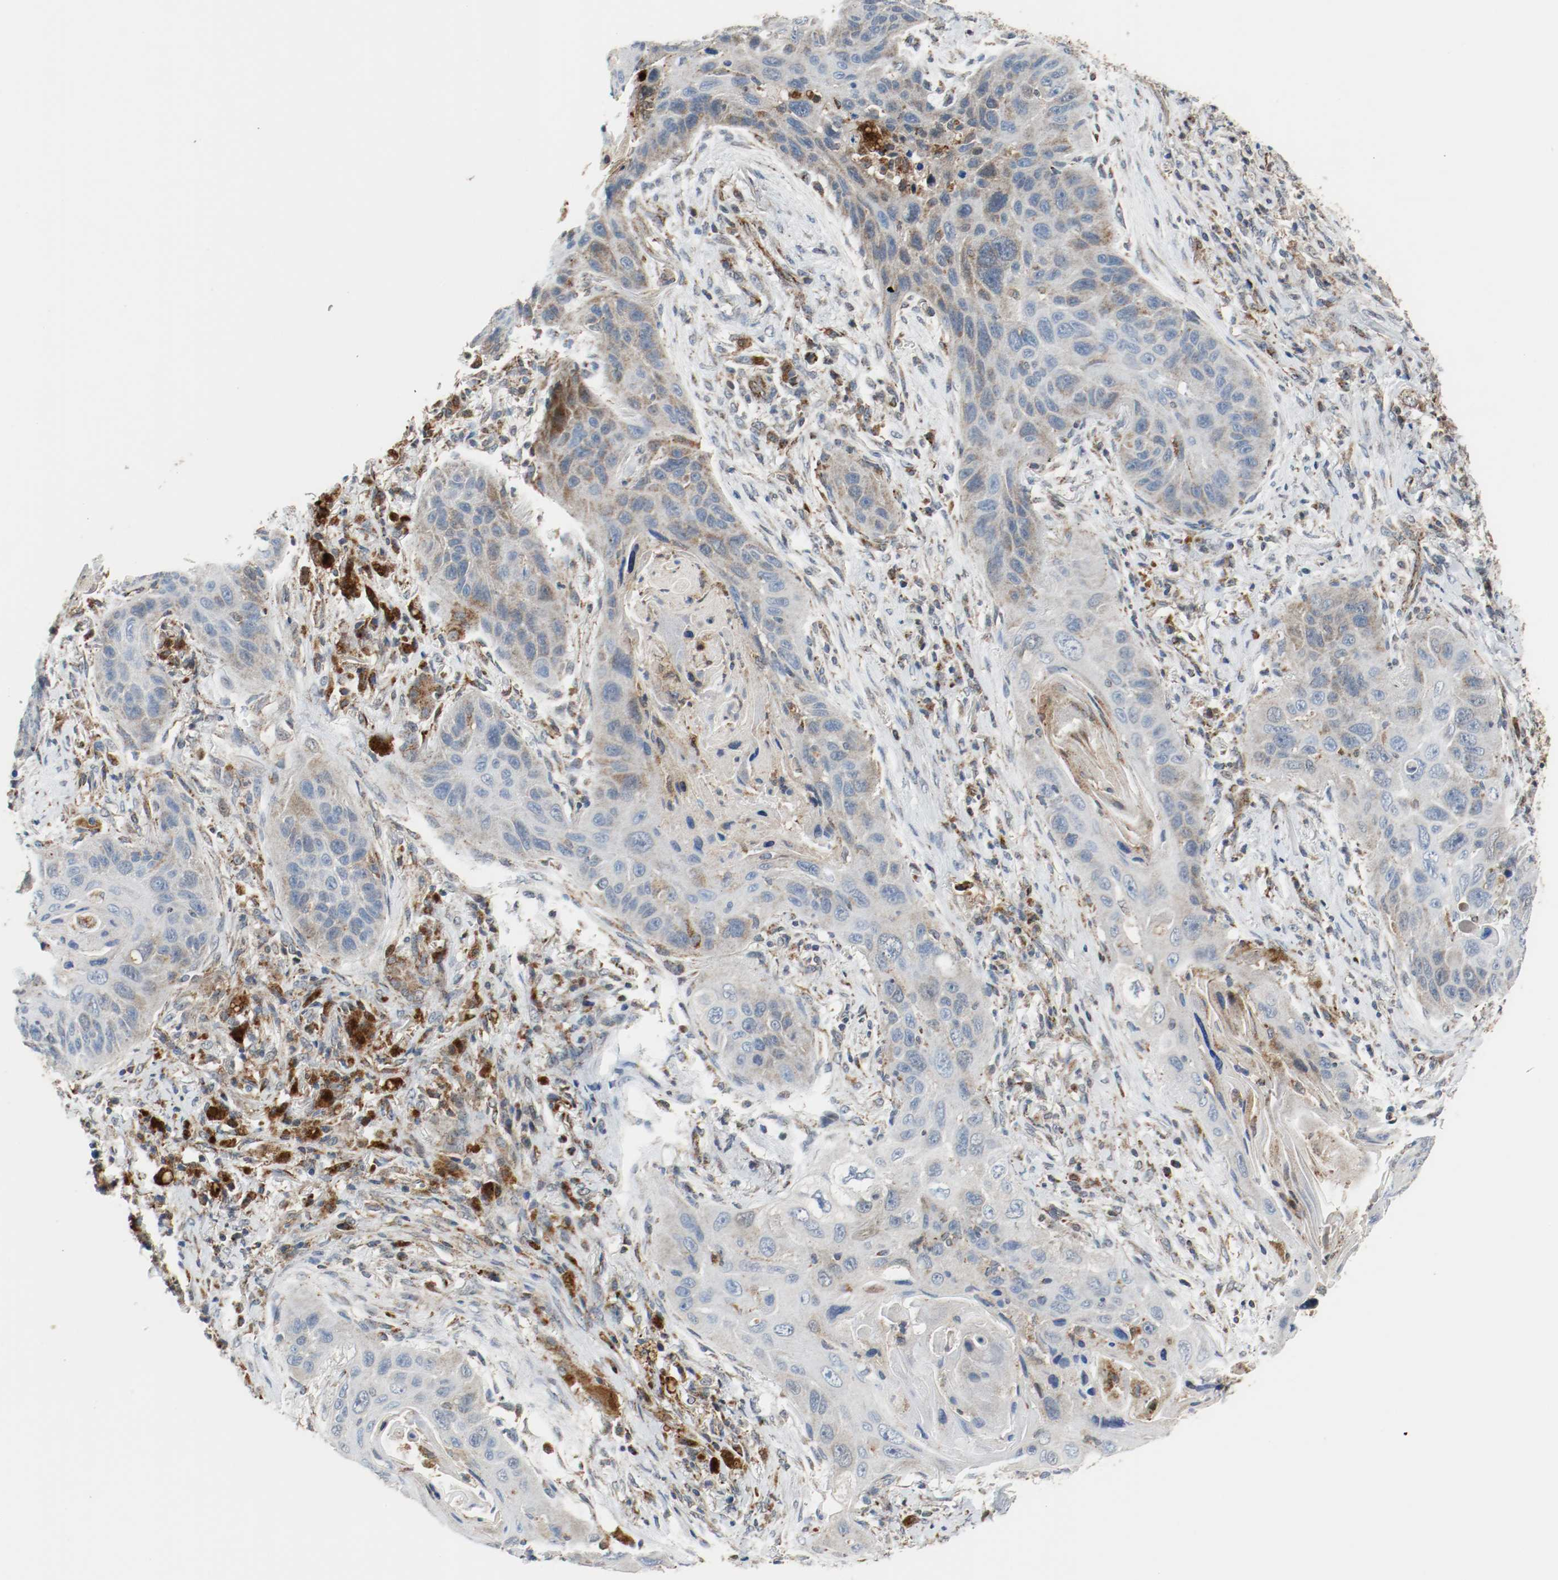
{"staining": {"intensity": "weak", "quantity": "25%-75%", "location": "cytoplasmic/membranous"}, "tissue": "lung cancer", "cell_type": "Tumor cells", "image_type": "cancer", "snomed": [{"axis": "morphology", "description": "Squamous cell carcinoma, NOS"}, {"axis": "topography", "description": "Lung"}], "caption": "Immunohistochemical staining of human squamous cell carcinoma (lung) demonstrates low levels of weak cytoplasmic/membranous protein staining in about 25%-75% of tumor cells.", "gene": "TXNRD1", "patient": {"sex": "female", "age": 67}}